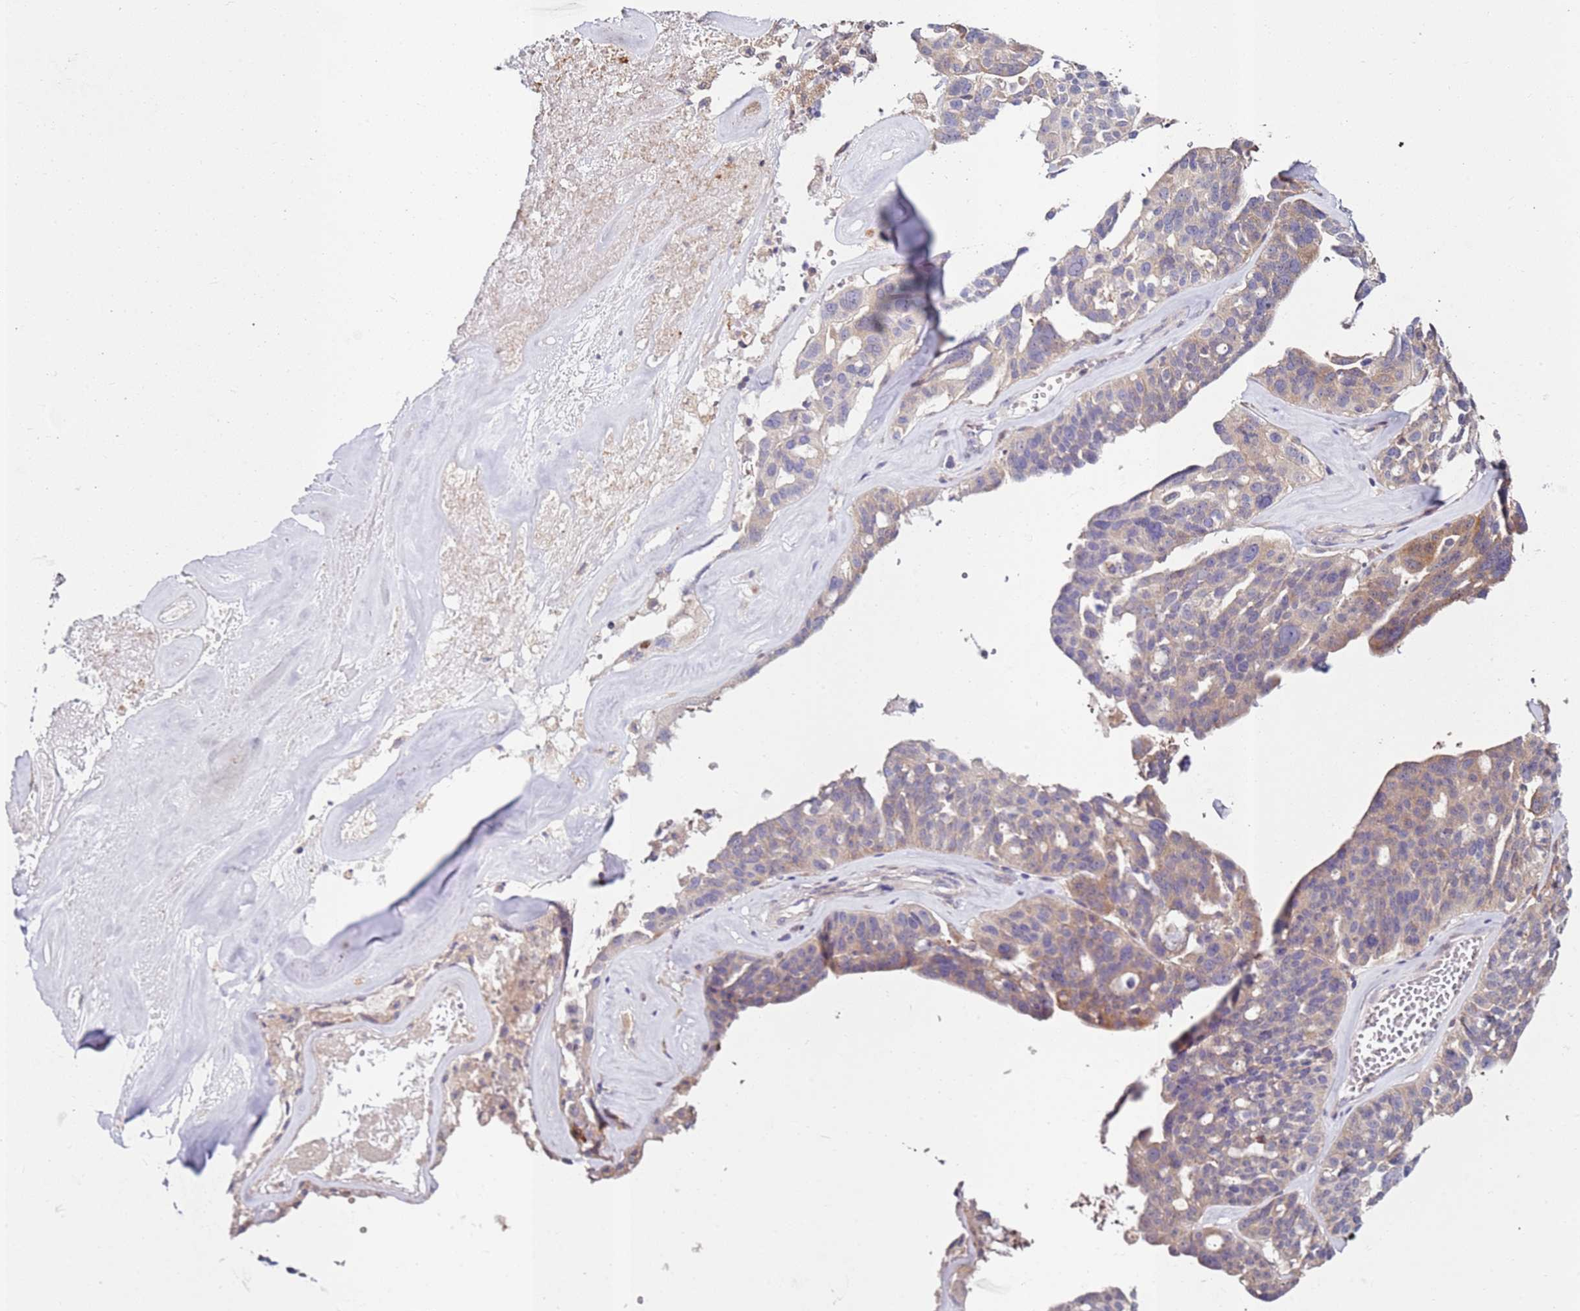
{"staining": {"intensity": "weak", "quantity": "25%-75%", "location": "cytoplasmic/membranous"}, "tissue": "ovarian cancer", "cell_type": "Tumor cells", "image_type": "cancer", "snomed": [{"axis": "morphology", "description": "Cystadenocarcinoma, serous, NOS"}, {"axis": "topography", "description": "Ovary"}], "caption": "Immunohistochemistry (IHC) of human ovarian serous cystadenocarcinoma reveals low levels of weak cytoplasmic/membranous expression in approximately 25%-75% of tumor cells.", "gene": "CNOT9", "patient": {"sex": "female", "age": 59}}